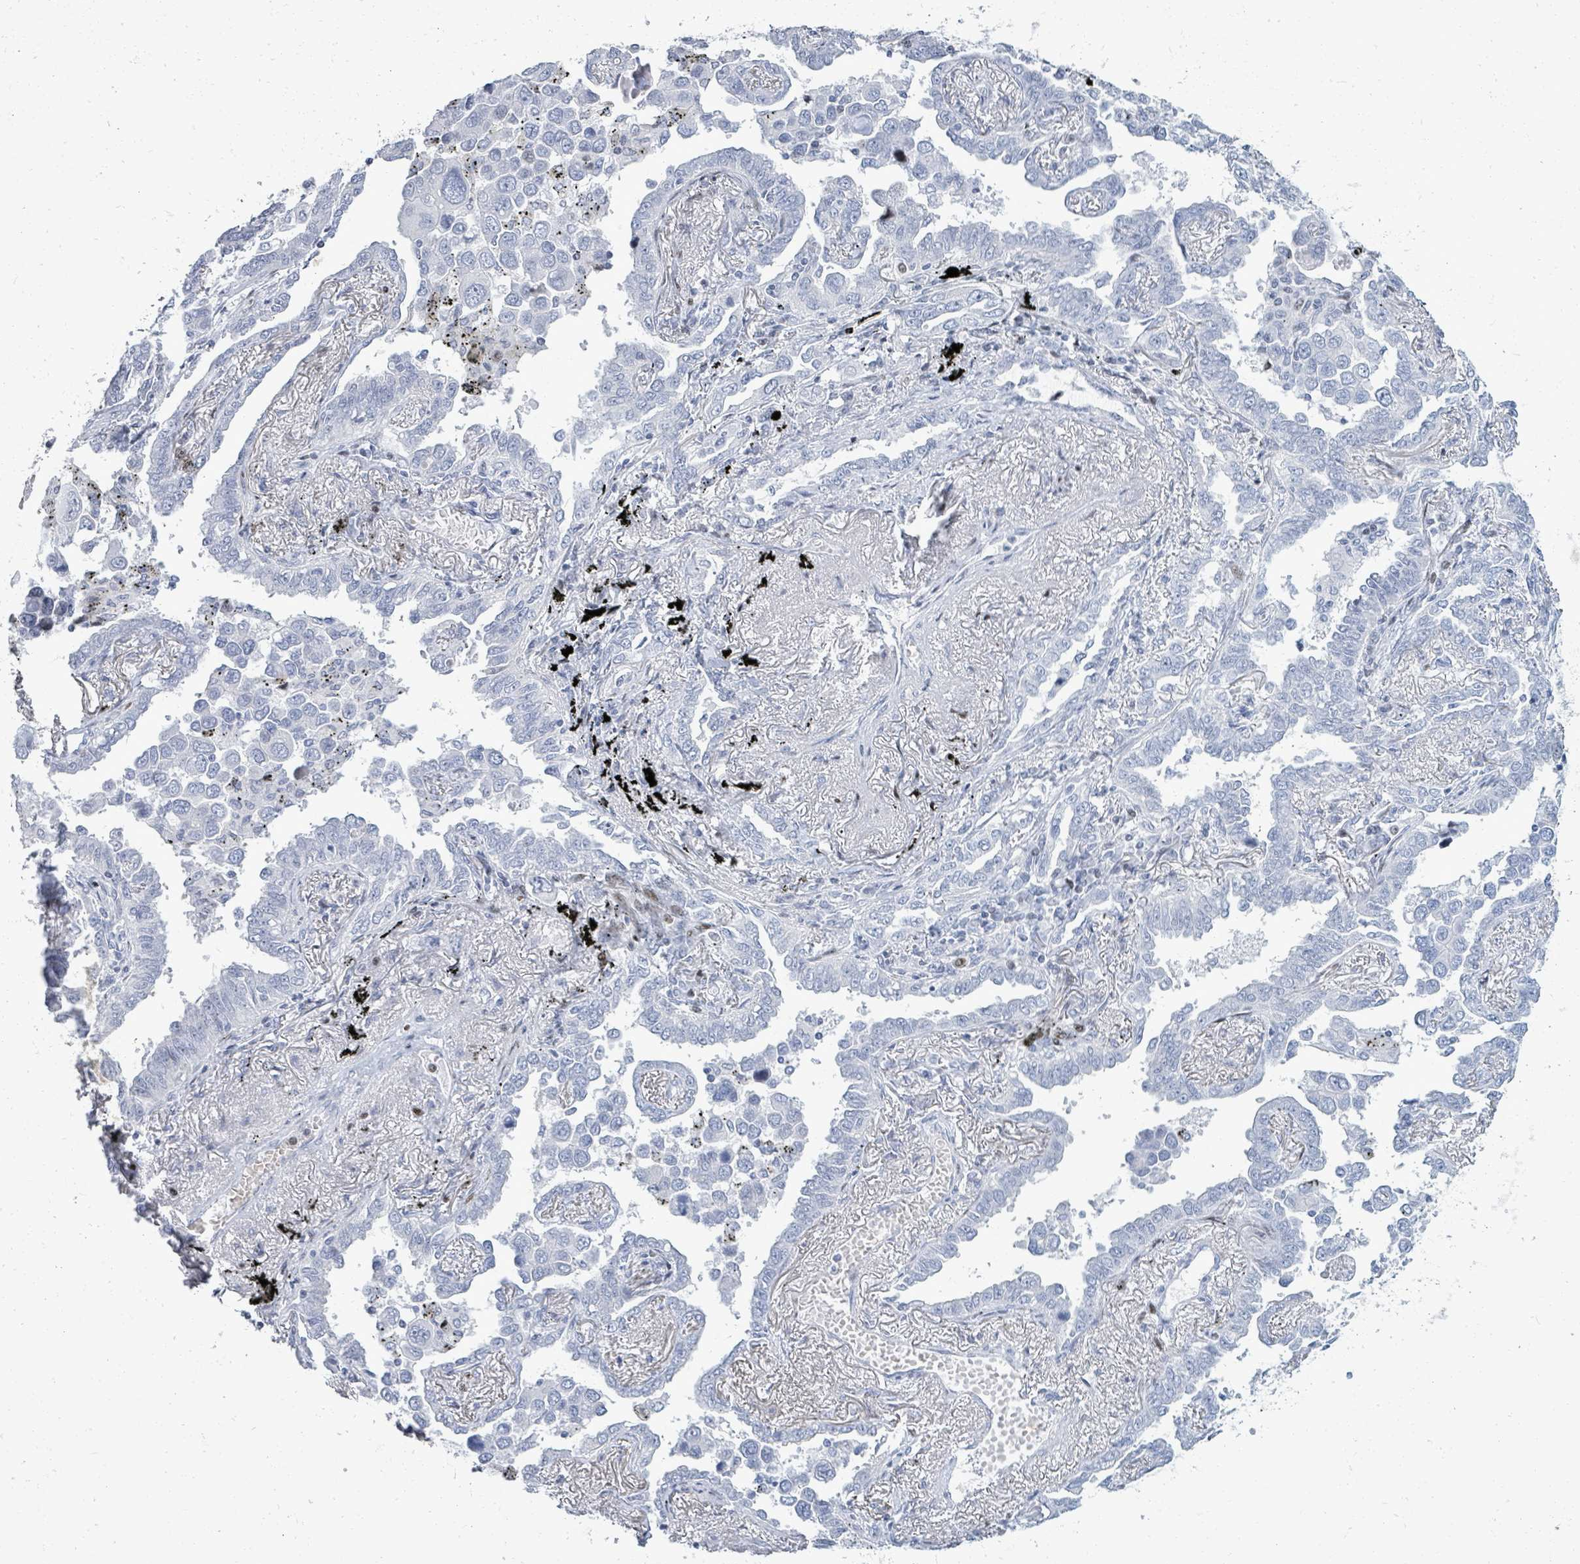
{"staining": {"intensity": "negative", "quantity": "none", "location": "none"}, "tissue": "lung cancer", "cell_type": "Tumor cells", "image_type": "cancer", "snomed": [{"axis": "morphology", "description": "Adenocarcinoma, NOS"}, {"axis": "topography", "description": "Lung"}], "caption": "IHC of human lung adenocarcinoma reveals no positivity in tumor cells.", "gene": "MALL", "patient": {"sex": "male", "age": 67}}